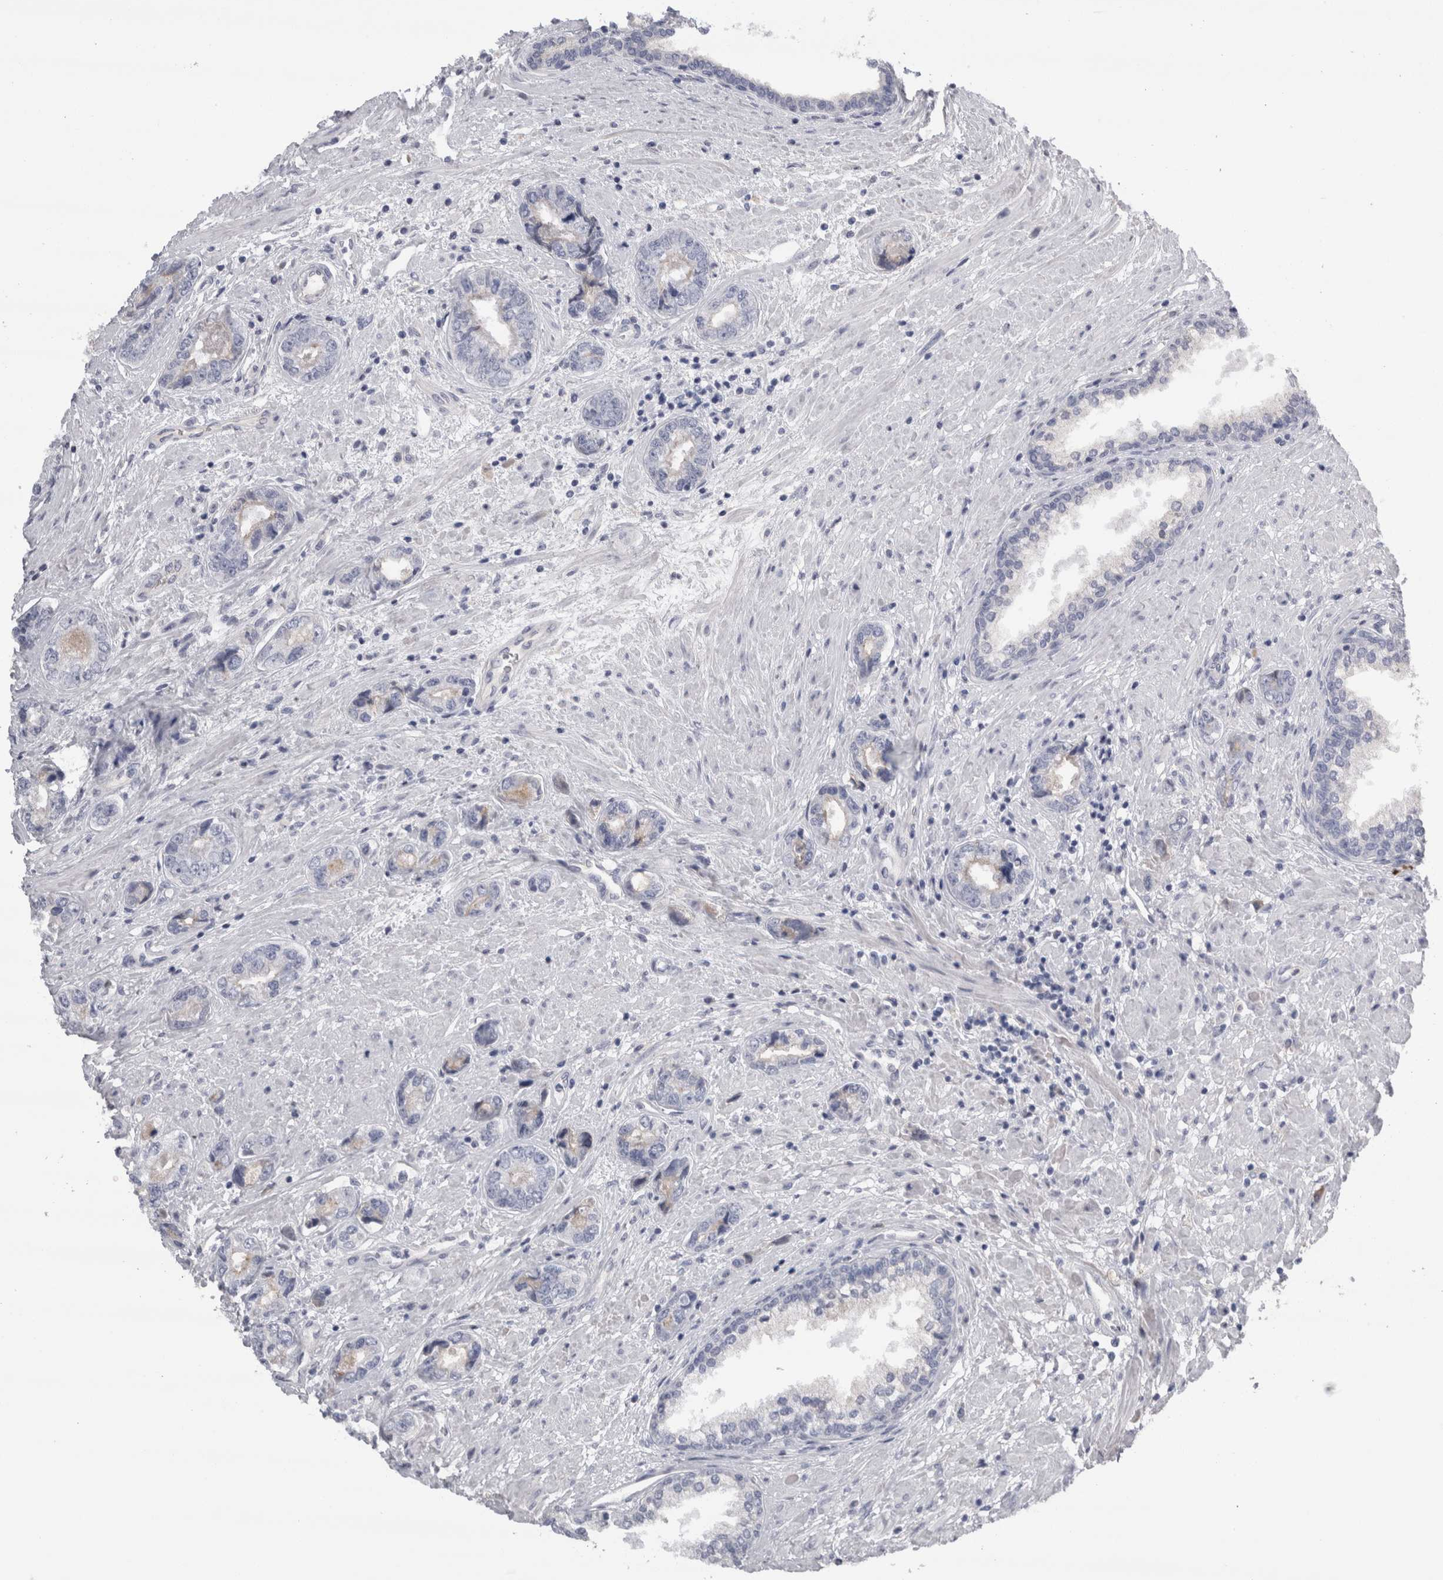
{"staining": {"intensity": "negative", "quantity": "none", "location": "none"}, "tissue": "prostate cancer", "cell_type": "Tumor cells", "image_type": "cancer", "snomed": [{"axis": "morphology", "description": "Adenocarcinoma, High grade"}, {"axis": "topography", "description": "Prostate"}], "caption": "IHC micrograph of prostate high-grade adenocarcinoma stained for a protein (brown), which shows no positivity in tumor cells.", "gene": "REG1A", "patient": {"sex": "male", "age": 61}}